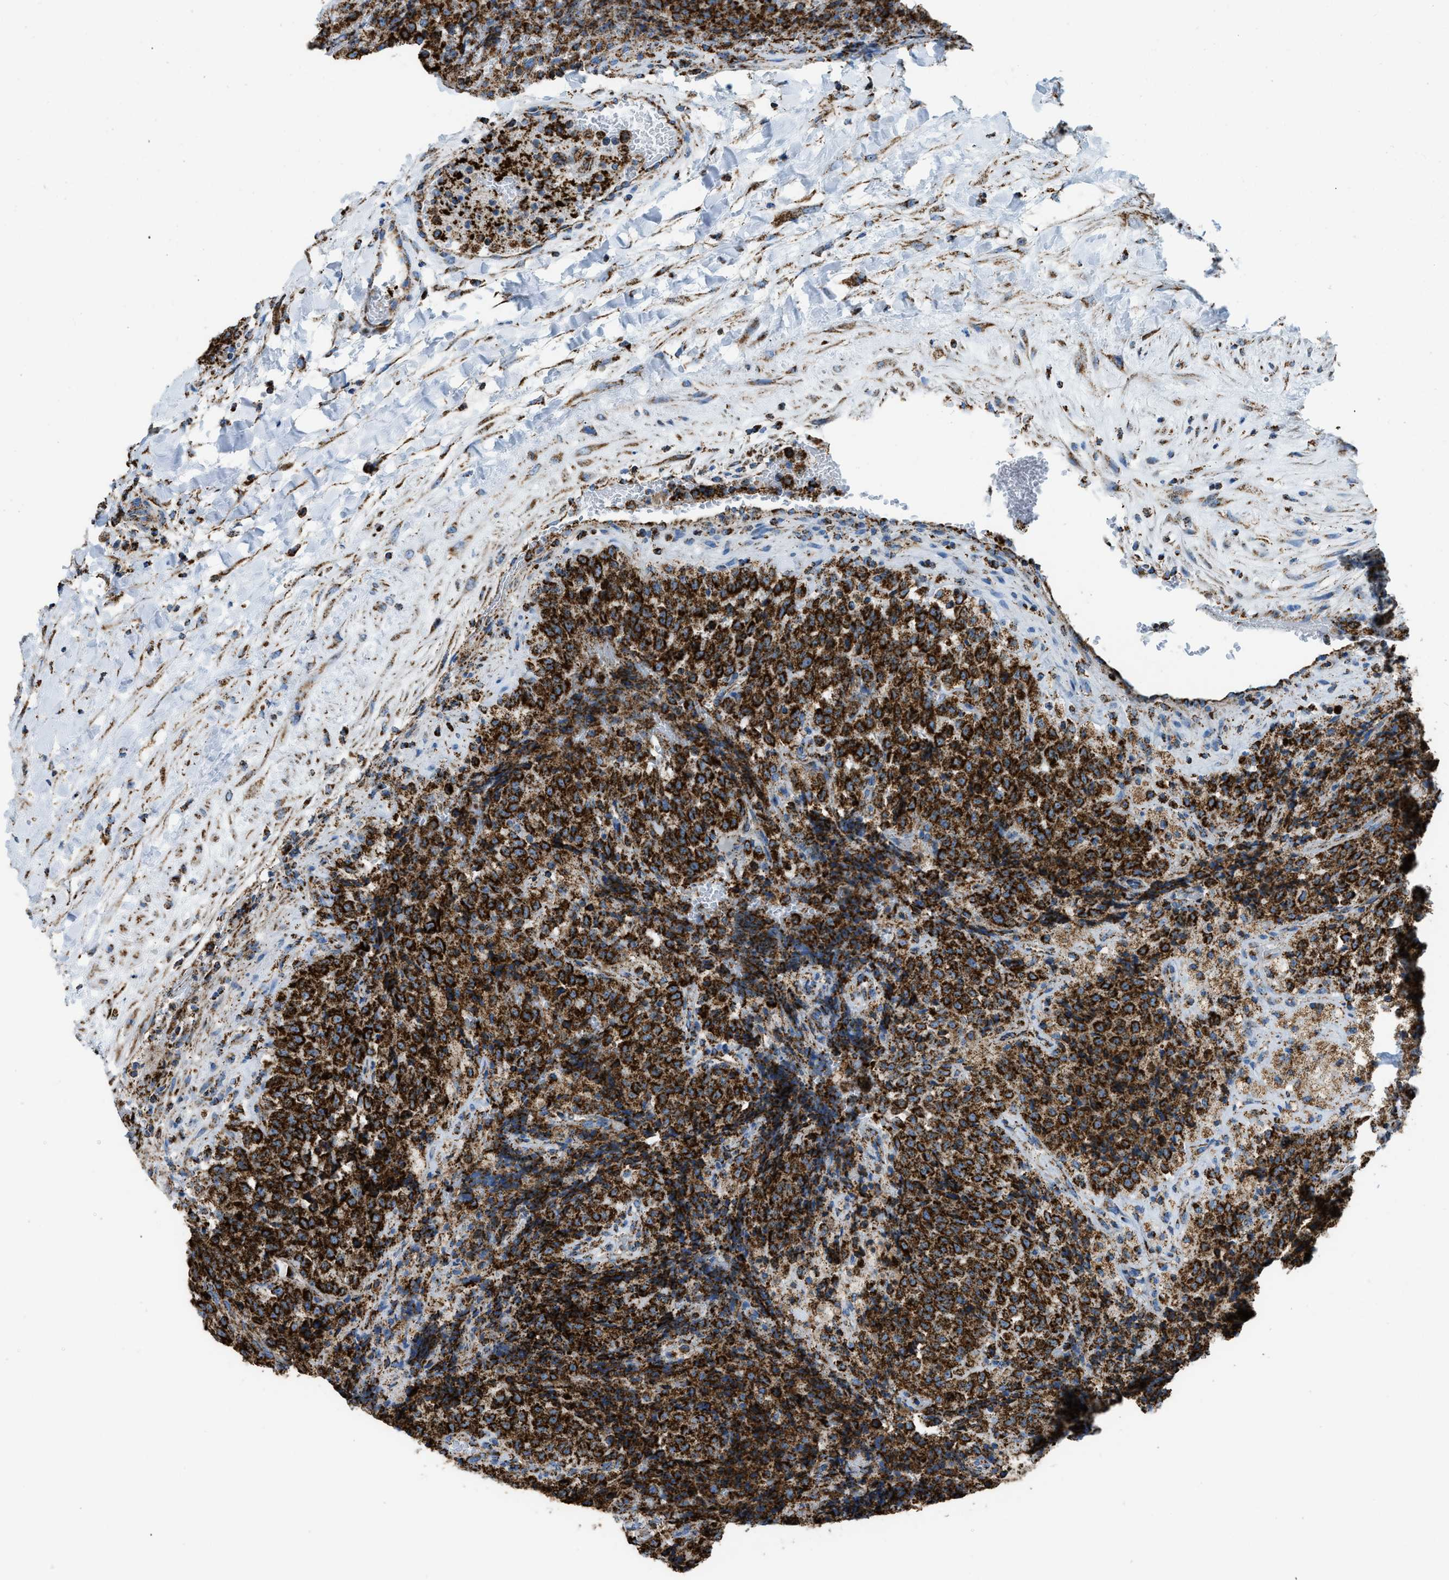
{"staining": {"intensity": "strong", "quantity": ">75%", "location": "cytoplasmic/membranous"}, "tissue": "testis cancer", "cell_type": "Tumor cells", "image_type": "cancer", "snomed": [{"axis": "morphology", "description": "Seminoma, NOS"}, {"axis": "topography", "description": "Testis"}], "caption": "Immunohistochemistry (IHC) histopathology image of testis seminoma stained for a protein (brown), which exhibits high levels of strong cytoplasmic/membranous staining in approximately >75% of tumor cells.", "gene": "ETFB", "patient": {"sex": "male", "age": 59}}